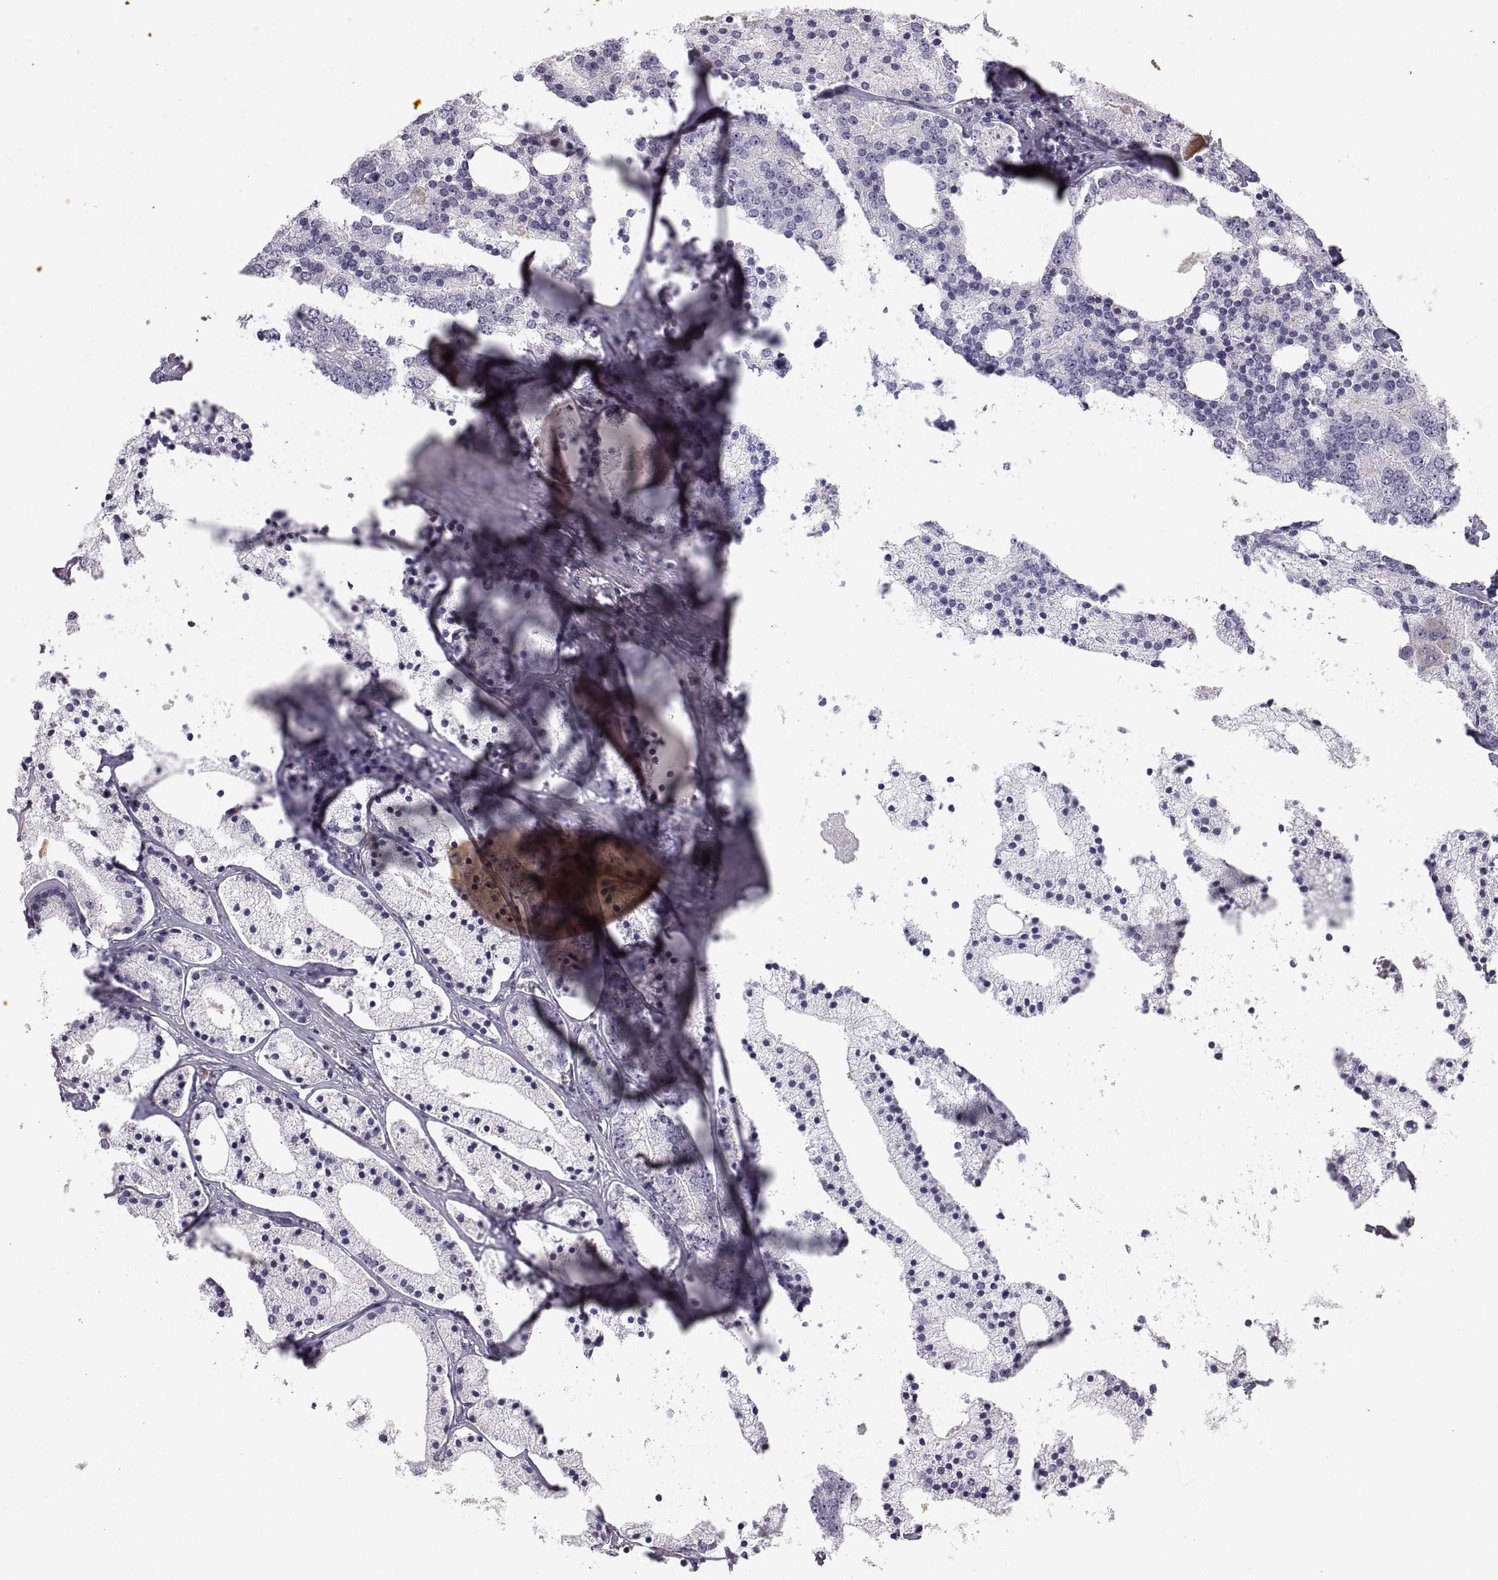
{"staining": {"intensity": "negative", "quantity": "none", "location": "none"}, "tissue": "prostate cancer", "cell_type": "Tumor cells", "image_type": "cancer", "snomed": [{"axis": "morphology", "description": "Adenocarcinoma, NOS"}, {"axis": "topography", "description": "Prostate"}], "caption": "IHC photomicrograph of neoplastic tissue: prostate adenocarcinoma stained with DAB (3,3'-diaminobenzidine) displays no significant protein positivity in tumor cells.", "gene": "ZNF185", "patient": {"sex": "male", "age": 69}}